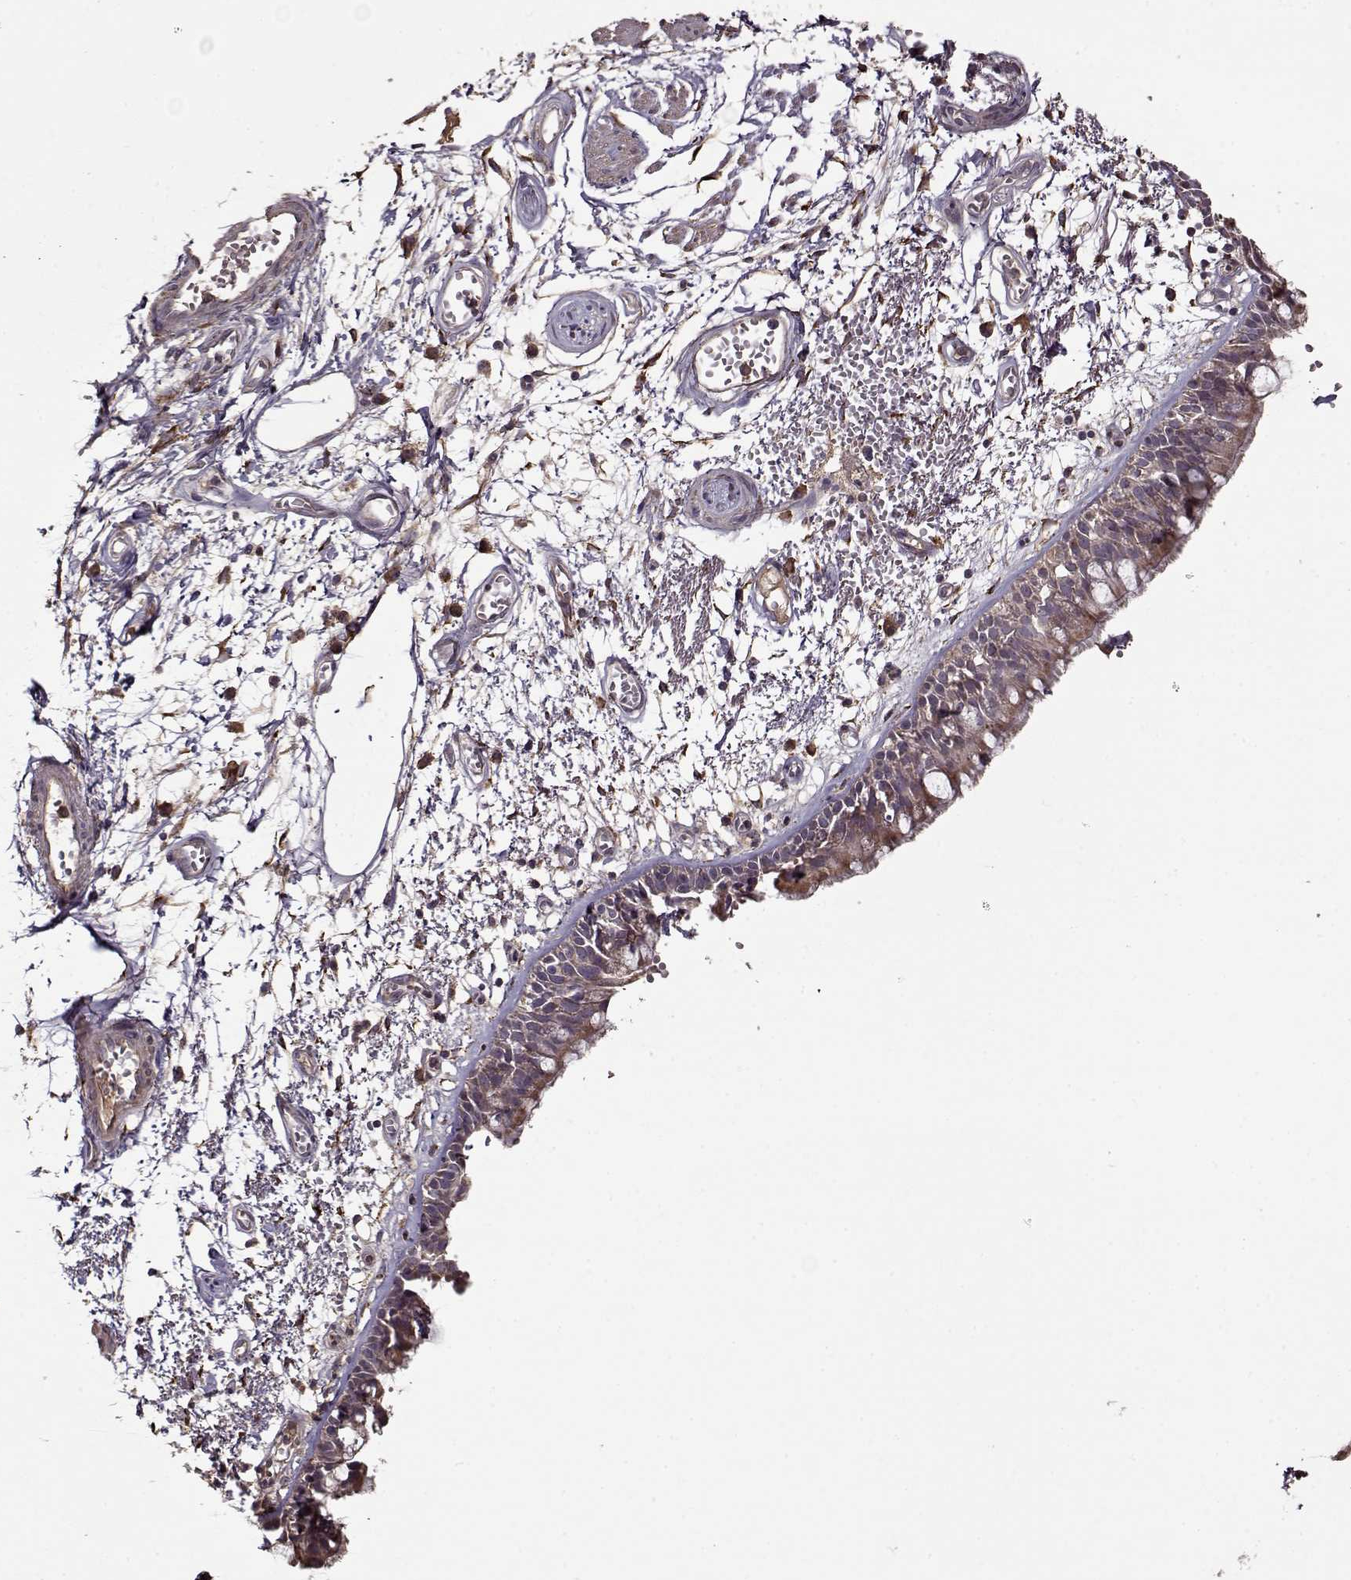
{"staining": {"intensity": "moderate", "quantity": "25%-75%", "location": "cytoplasmic/membranous"}, "tissue": "bronchus", "cell_type": "Respiratory epithelial cells", "image_type": "normal", "snomed": [{"axis": "morphology", "description": "Normal tissue, NOS"}, {"axis": "morphology", "description": "Squamous cell carcinoma, NOS"}, {"axis": "topography", "description": "Cartilage tissue"}, {"axis": "topography", "description": "Bronchus"}, {"axis": "topography", "description": "Lung"}], "caption": "The image demonstrates a brown stain indicating the presence of a protein in the cytoplasmic/membranous of respiratory epithelial cells in bronchus. (DAB = brown stain, brightfield microscopy at high magnification).", "gene": "IMMP1L", "patient": {"sex": "male", "age": 66}}